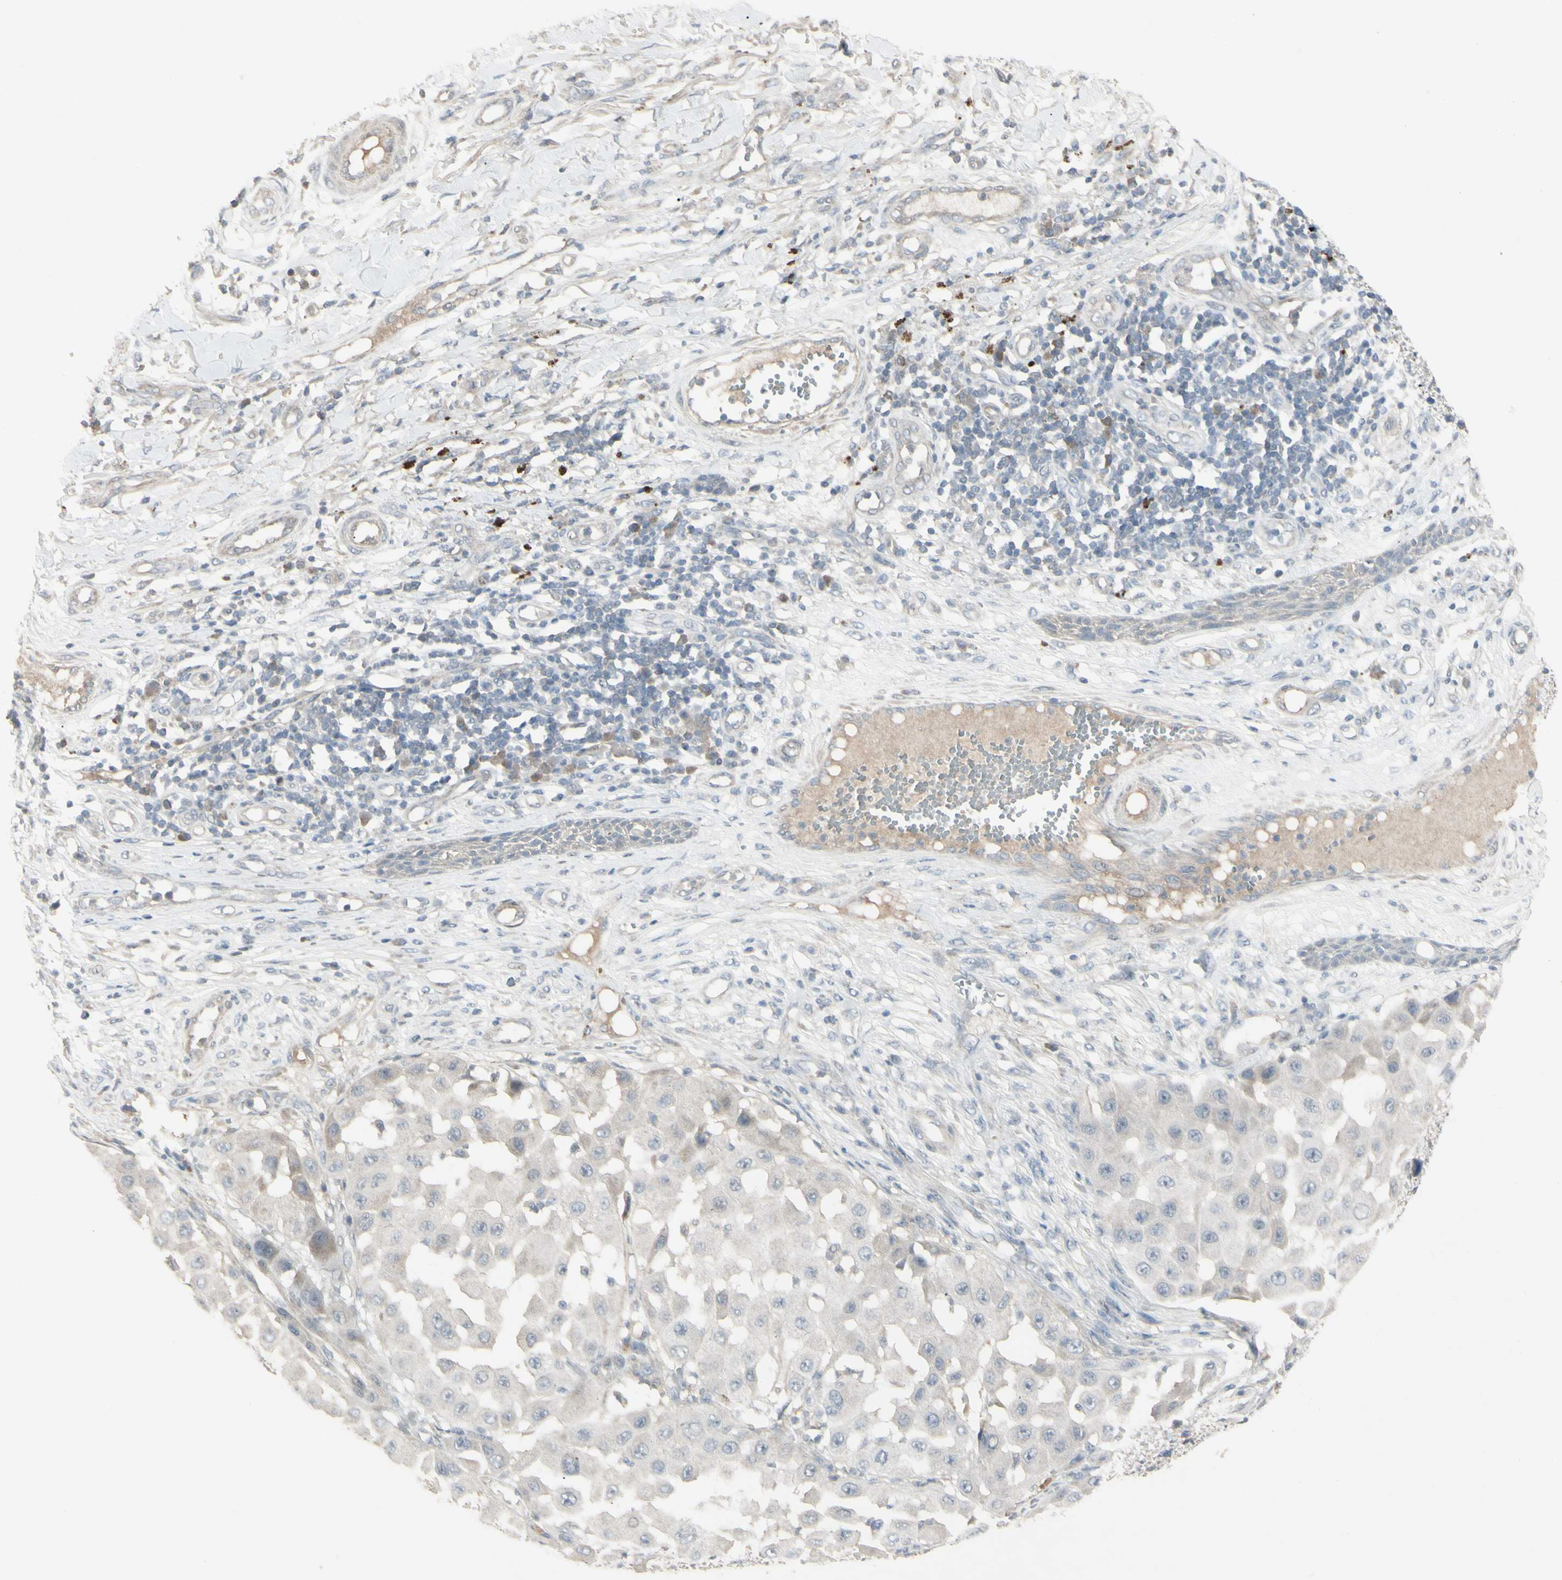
{"staining": {"intensity": "weak", "quantity": "<25%", "location": "cytoplasmic/membranous"}, "tissue": "melanoma", "cell_type": "Tumor cells", "image_type": "cancer", "snomed": [{"axis": "morphology", "description": "Malignant melanoma, NOS"}, {"axis": "topography", "description": "Skin"}], "caption": "Immunohistochemical staining of human malignant melanoma reveals no significant staining in tumor cells.", "gene": "PIAS4", "patient": {"sex": "female", "age": 81}}